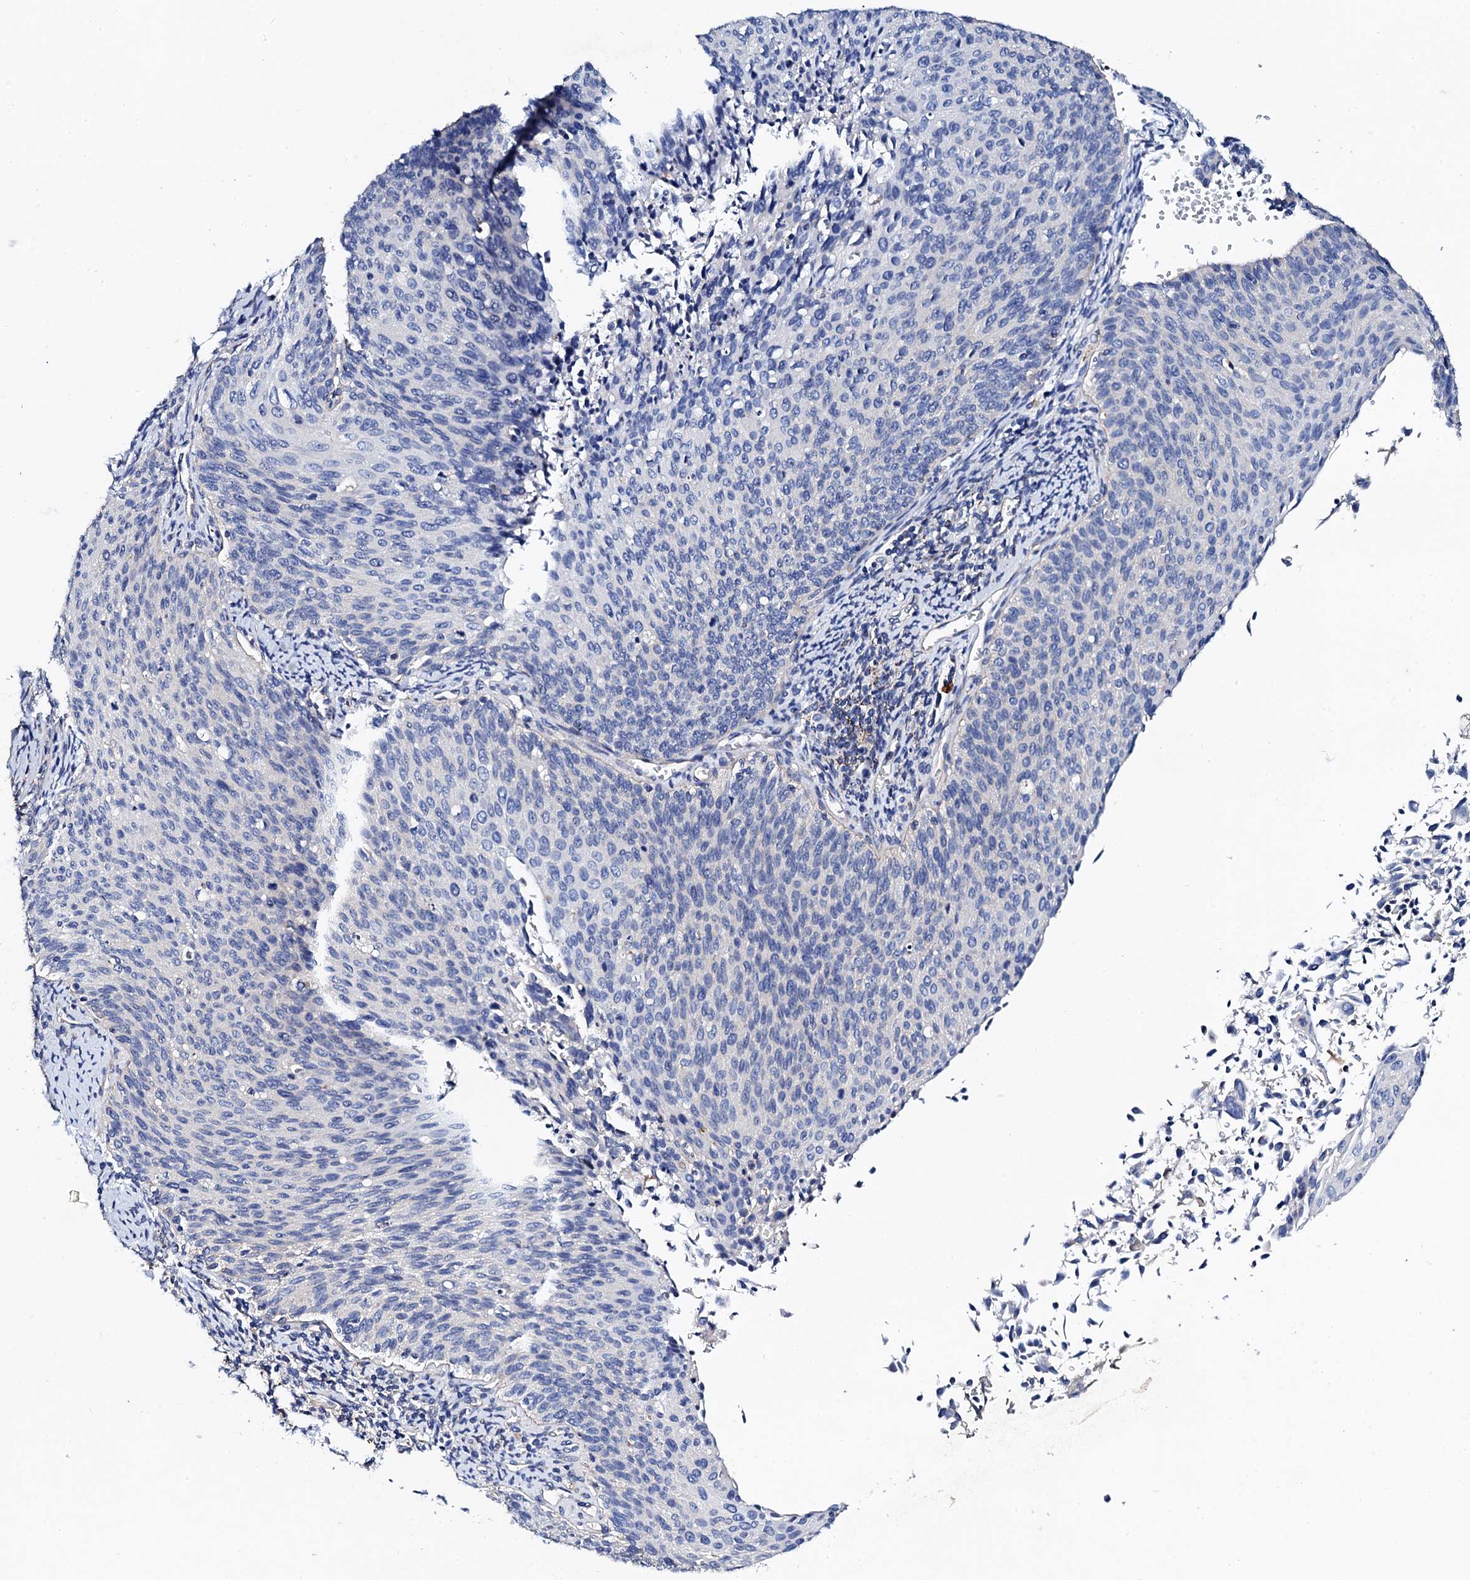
{"staining": {"intensity": "negative", "quantity": "none", "location": "none"}, "tissue": "cervical cancer", "cell_type": "Tumor cells", "image_type": "cancer", "snomed": [{"axis": "morphology", "description": "Squamous cell carcinoma, NOS"}, {"axis": "topography", "description": "Cervix"}], "caption": "High power microscopy image of an immunohistochemistry histopathology image of cervical cancer, revealing no significant expression in tumor cells.", "gene": "KLHL32", "patient": {"sex": "female", "age": 55}}